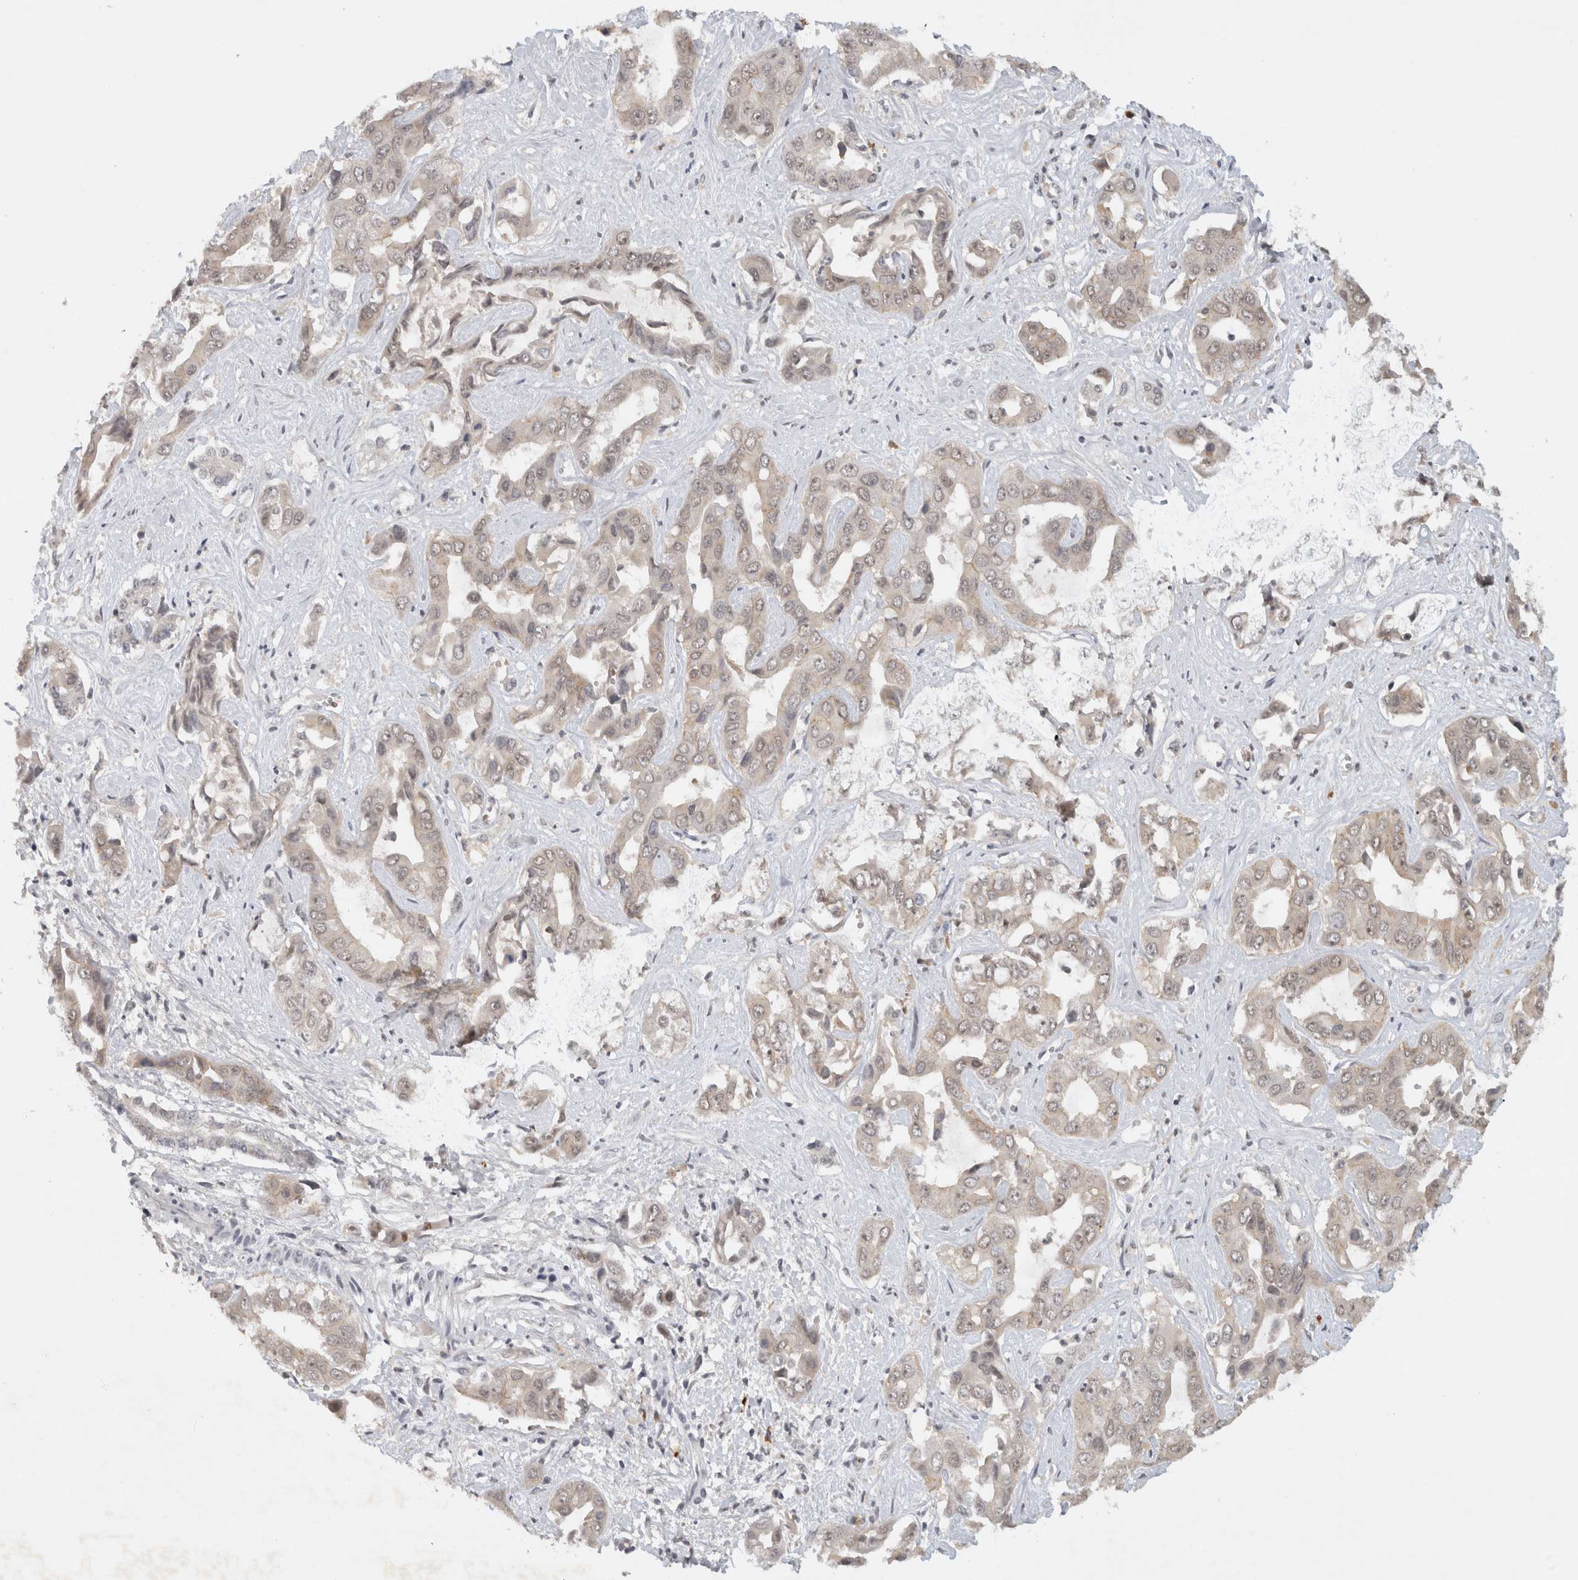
{"staining": {"intensity": "weak", "quantity": "<25%", "location": "cytoplasmic/membranous,nuclear"}, "tissue": "liver cancer", "cell_type": "Tumor cells", "image_type": "cancer", "snomed": [{"axis": "morphology", "description": "Cholangiocarcinoma"}, {"axis": "topography", "description": "Liver"}], "caption": "High power microscopy photomicrograph of an immunohistochemistry micrograph of liver cancer (cholangiocarcinoma), revealing no significant positivity in tumor cells.", "gene": "HESX1", "patient": {"sex": "female", "age": 52}}